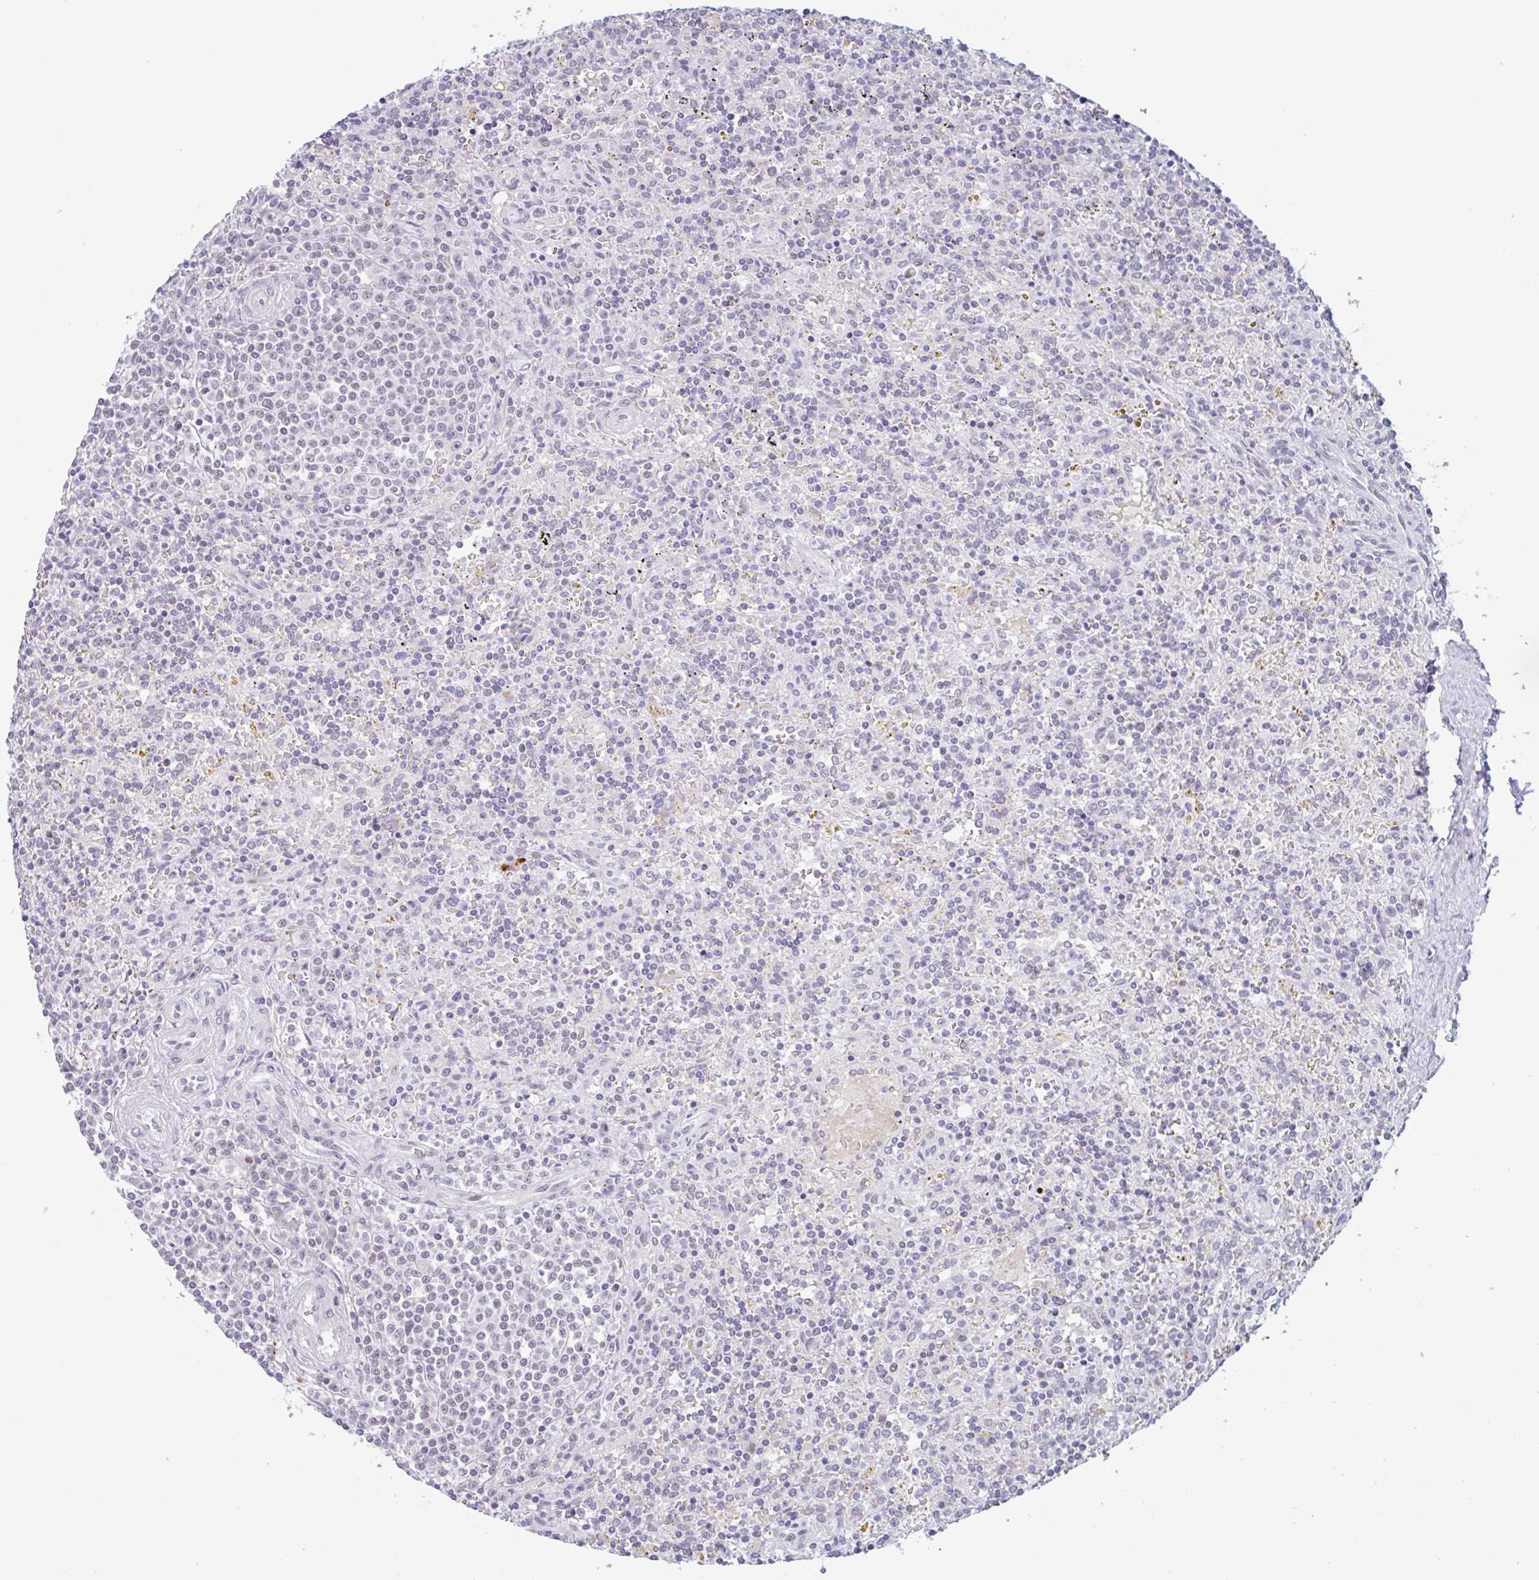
{"staining": {"intensity": "negative", "quantity": "none", "location": "none"}, "tissue": "lymphoma", "cell_type": "Tumor cells", "image_type": "cancer", "snomed": [{"axis": "morphology", "description": "Malignant lymphoma, non-Hodgkin's type, Low grade"}, {"axis": "topography", "description": "Spleen"}], "caption": "The micrograph reveals no staining of tumor cells in lymphoma.", "gene": "PLG", "patient": {"sex": "male", "age": 67}}